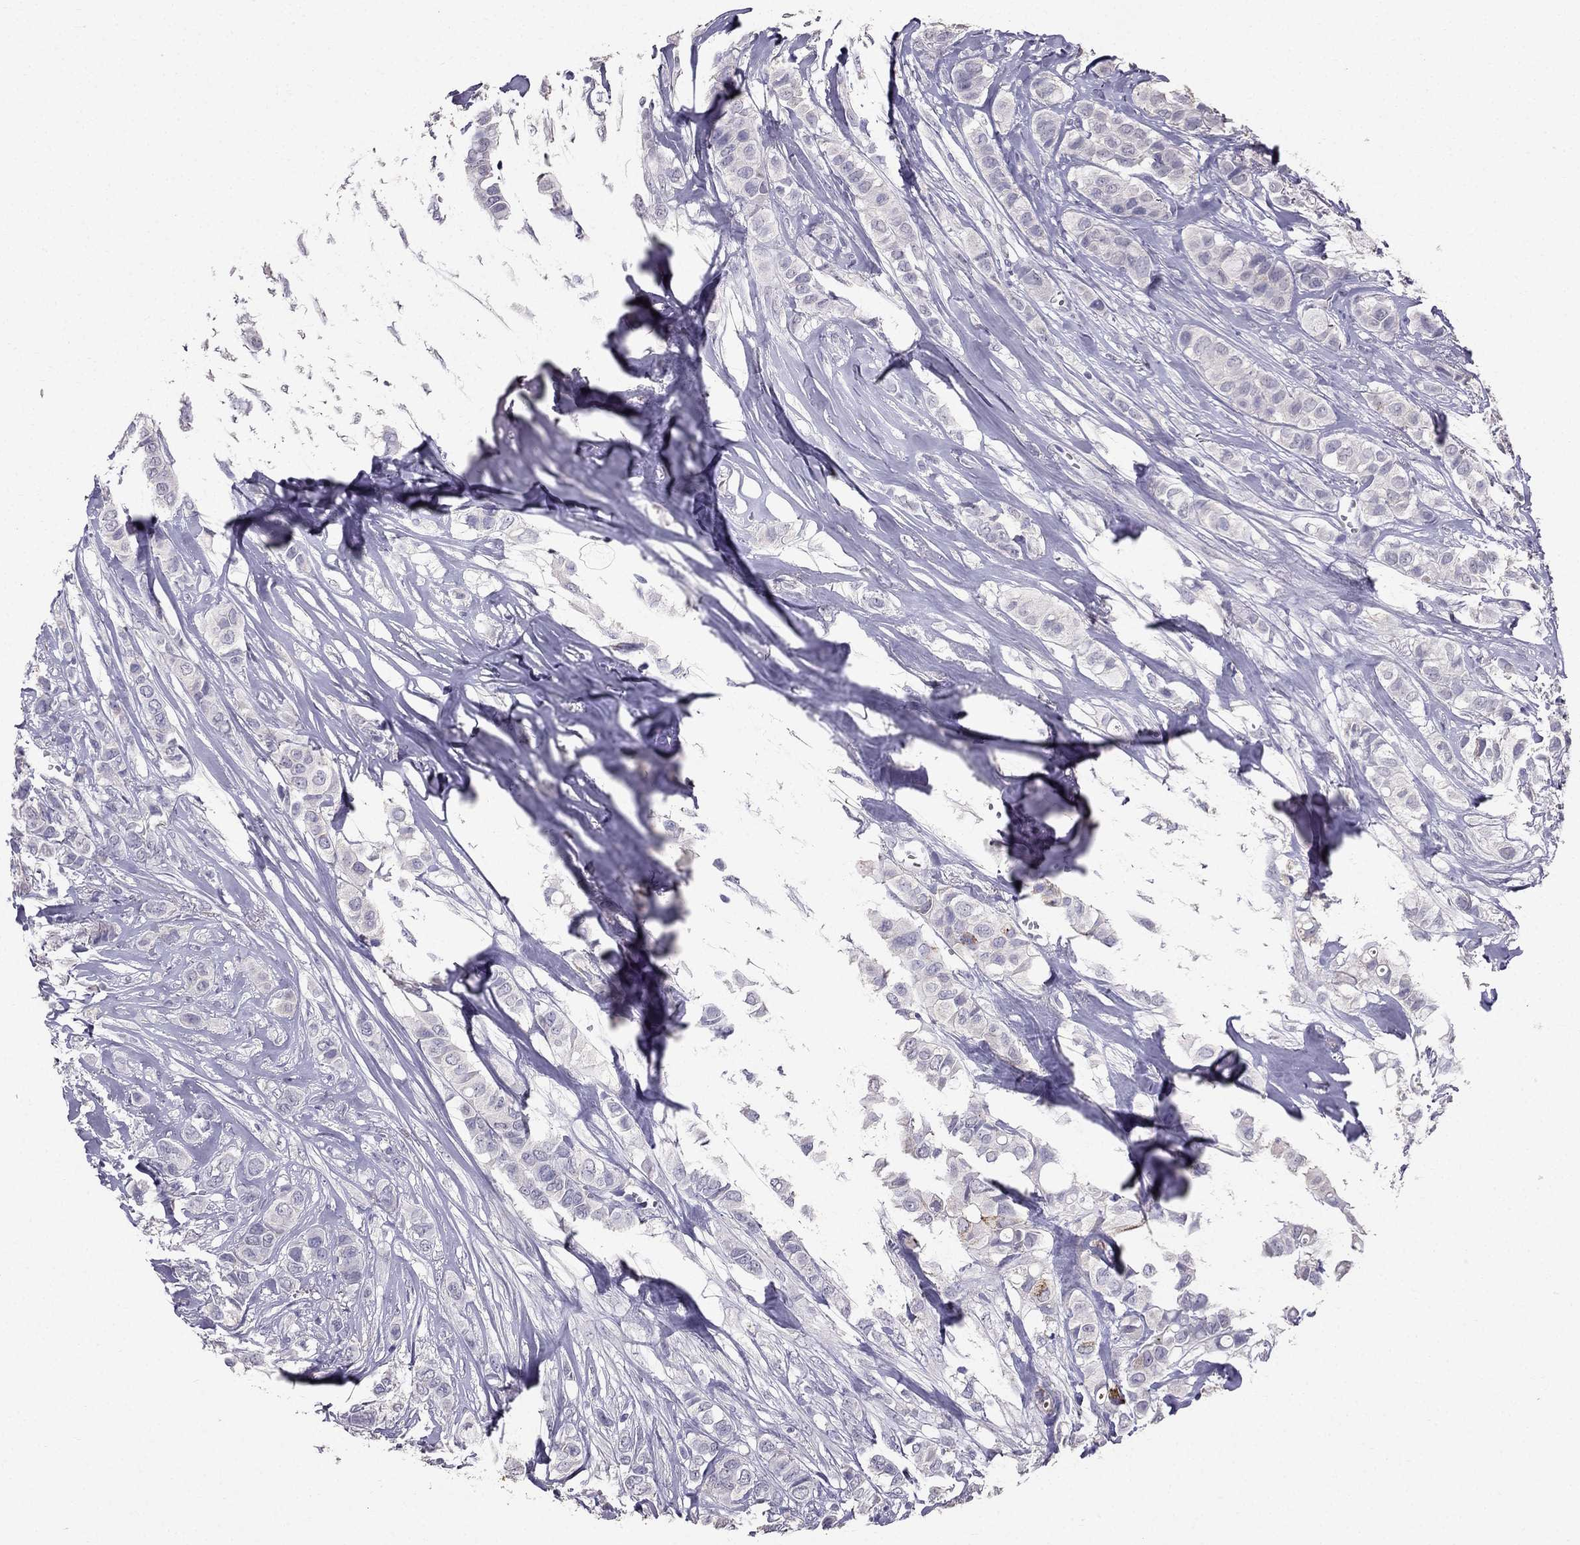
{"staining": {"intensity": "negative", "quantity": "none", "location": "none"}, "tissue": "breast cancer", "cell_type": "Tumor cells", "image_type": "cancer", "snomed": [{"axis": "morphology", "description": "Duct carcinoma"}, {"axis": "topography", "description": "Breast"}], "caption": "Immunohistochemical staining of infiltrating ductal carcinoma (breast) reveals no significant staining in tumor cells. The staining is performed using DAB (3,3'-diaminobenzidine) brown chromogen with nuclei counter-stained in using hematoxylin.", "gene": "SCG5", "patient": {"sex": "female", "age": 85}}